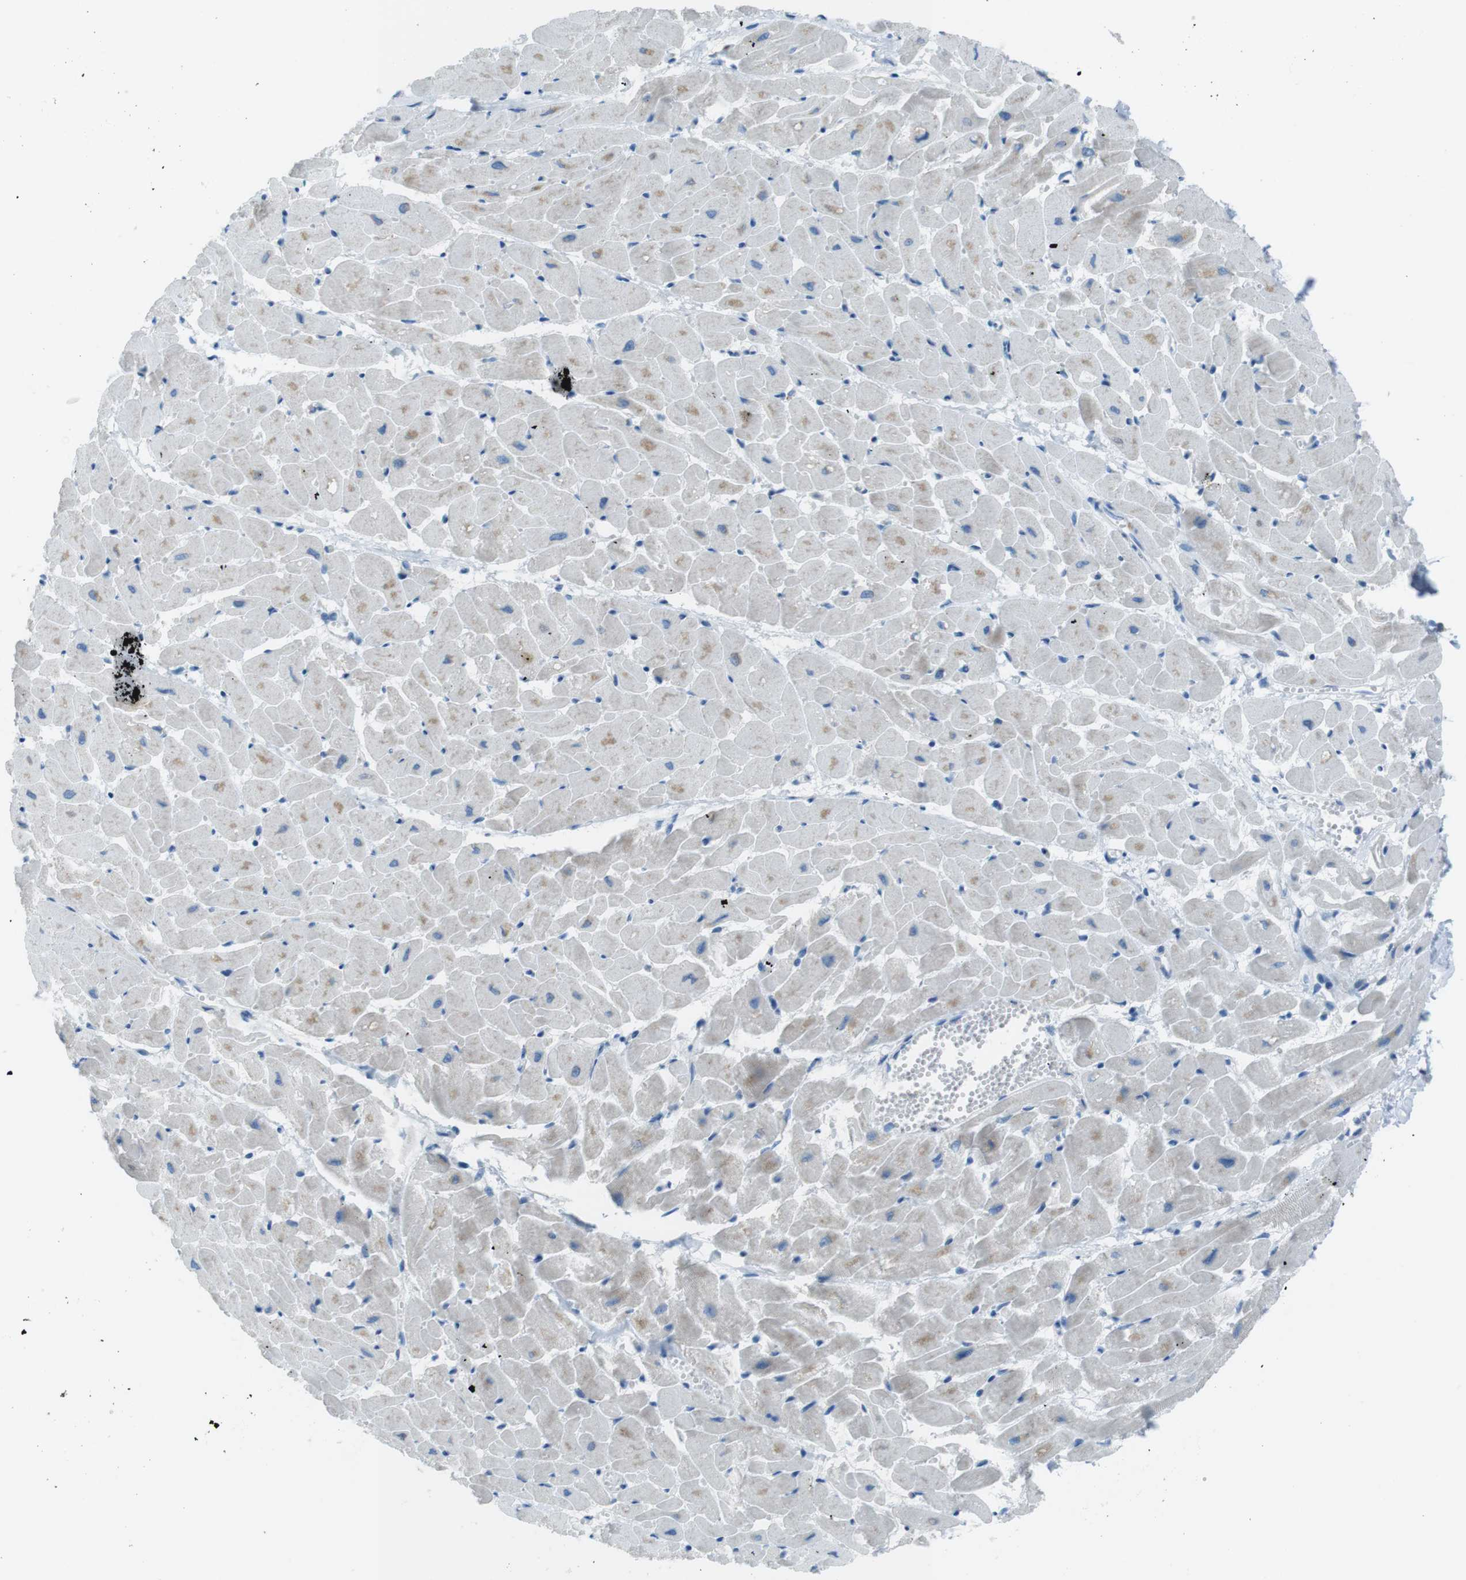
{"staining": {"intensity": "weak", "quantity": "<25%", "location": "cytoplasmic/membranous"}, "tissue": "heart muscle", "cell_type": "Cardiomyocytes", "image_type": "normal", "snomed": [{"axis": "morphology", "description": "Normal tissue, NOS"}, {"axis": "topography", "description": "Heart"}], "caption": "IHC photomicrograph of unremarkable heart muscle stained for a protein (brown), which reveals no expression in cardiomyocytes.", "gene": "DNAJA3", "patient": {"sex": "female", "age": 19}}